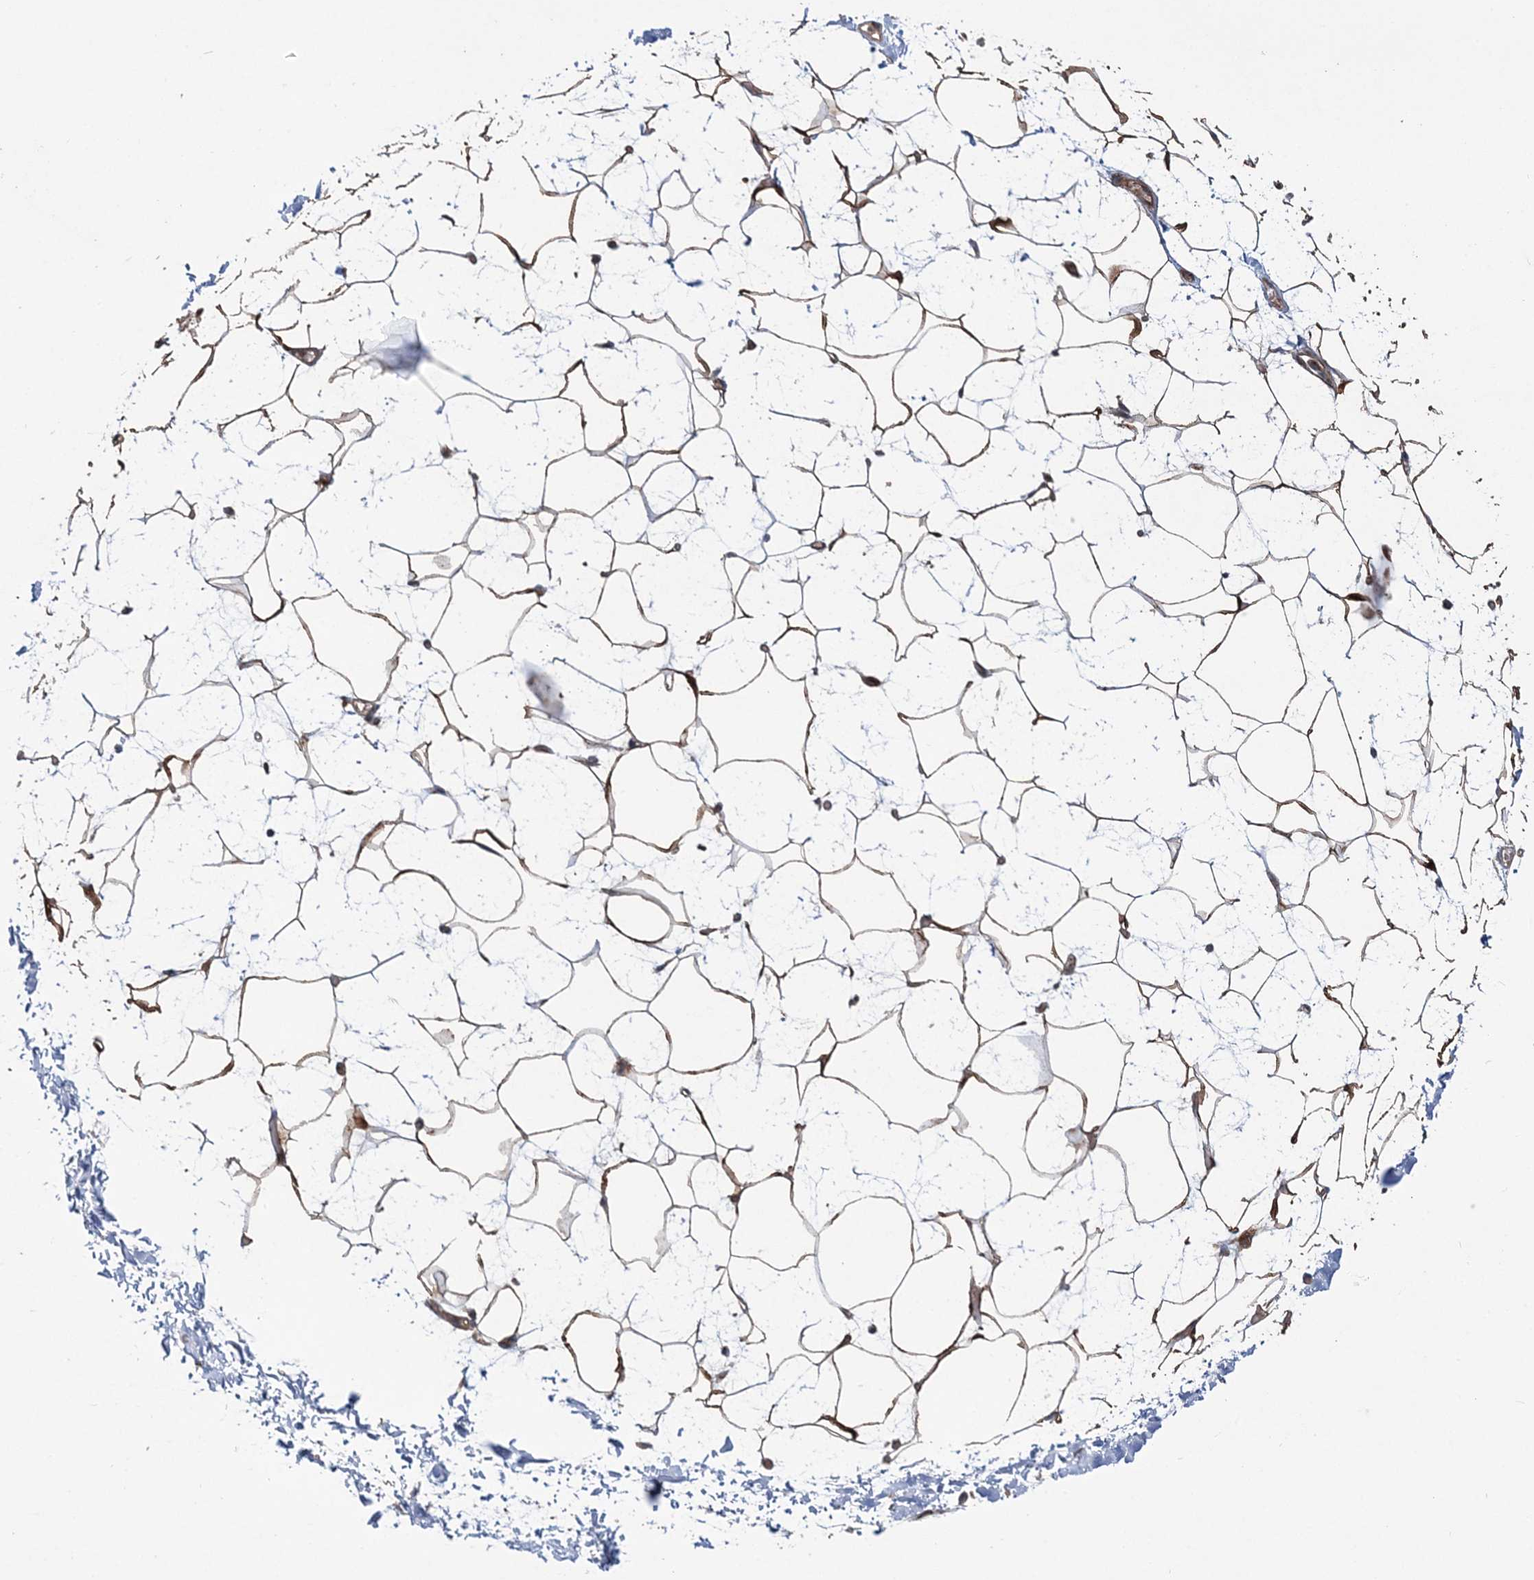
{"staining": {"intensity": "moderate", "quantity": ">75%", "location": "cytoplasmic/membranous"}, "tissue": "adipose tissue", "cell_type": "Adipocytes", "image_type": "normal", "snomed": [{"axis": "morphology", "description": "Normal tissue, NOS"}, {"axis": "topography", "description": "Soft tissue"}], "caption": "A medium amount of moderate cytoplasmic/membranous staining is identified in about >75% of adipocytes in benign adipose tissue. Ihc stains the protein in brown and the nuclei are stained blue.", "gene": "KIF4A", "patient": {"sex": "male", "age": 72}}